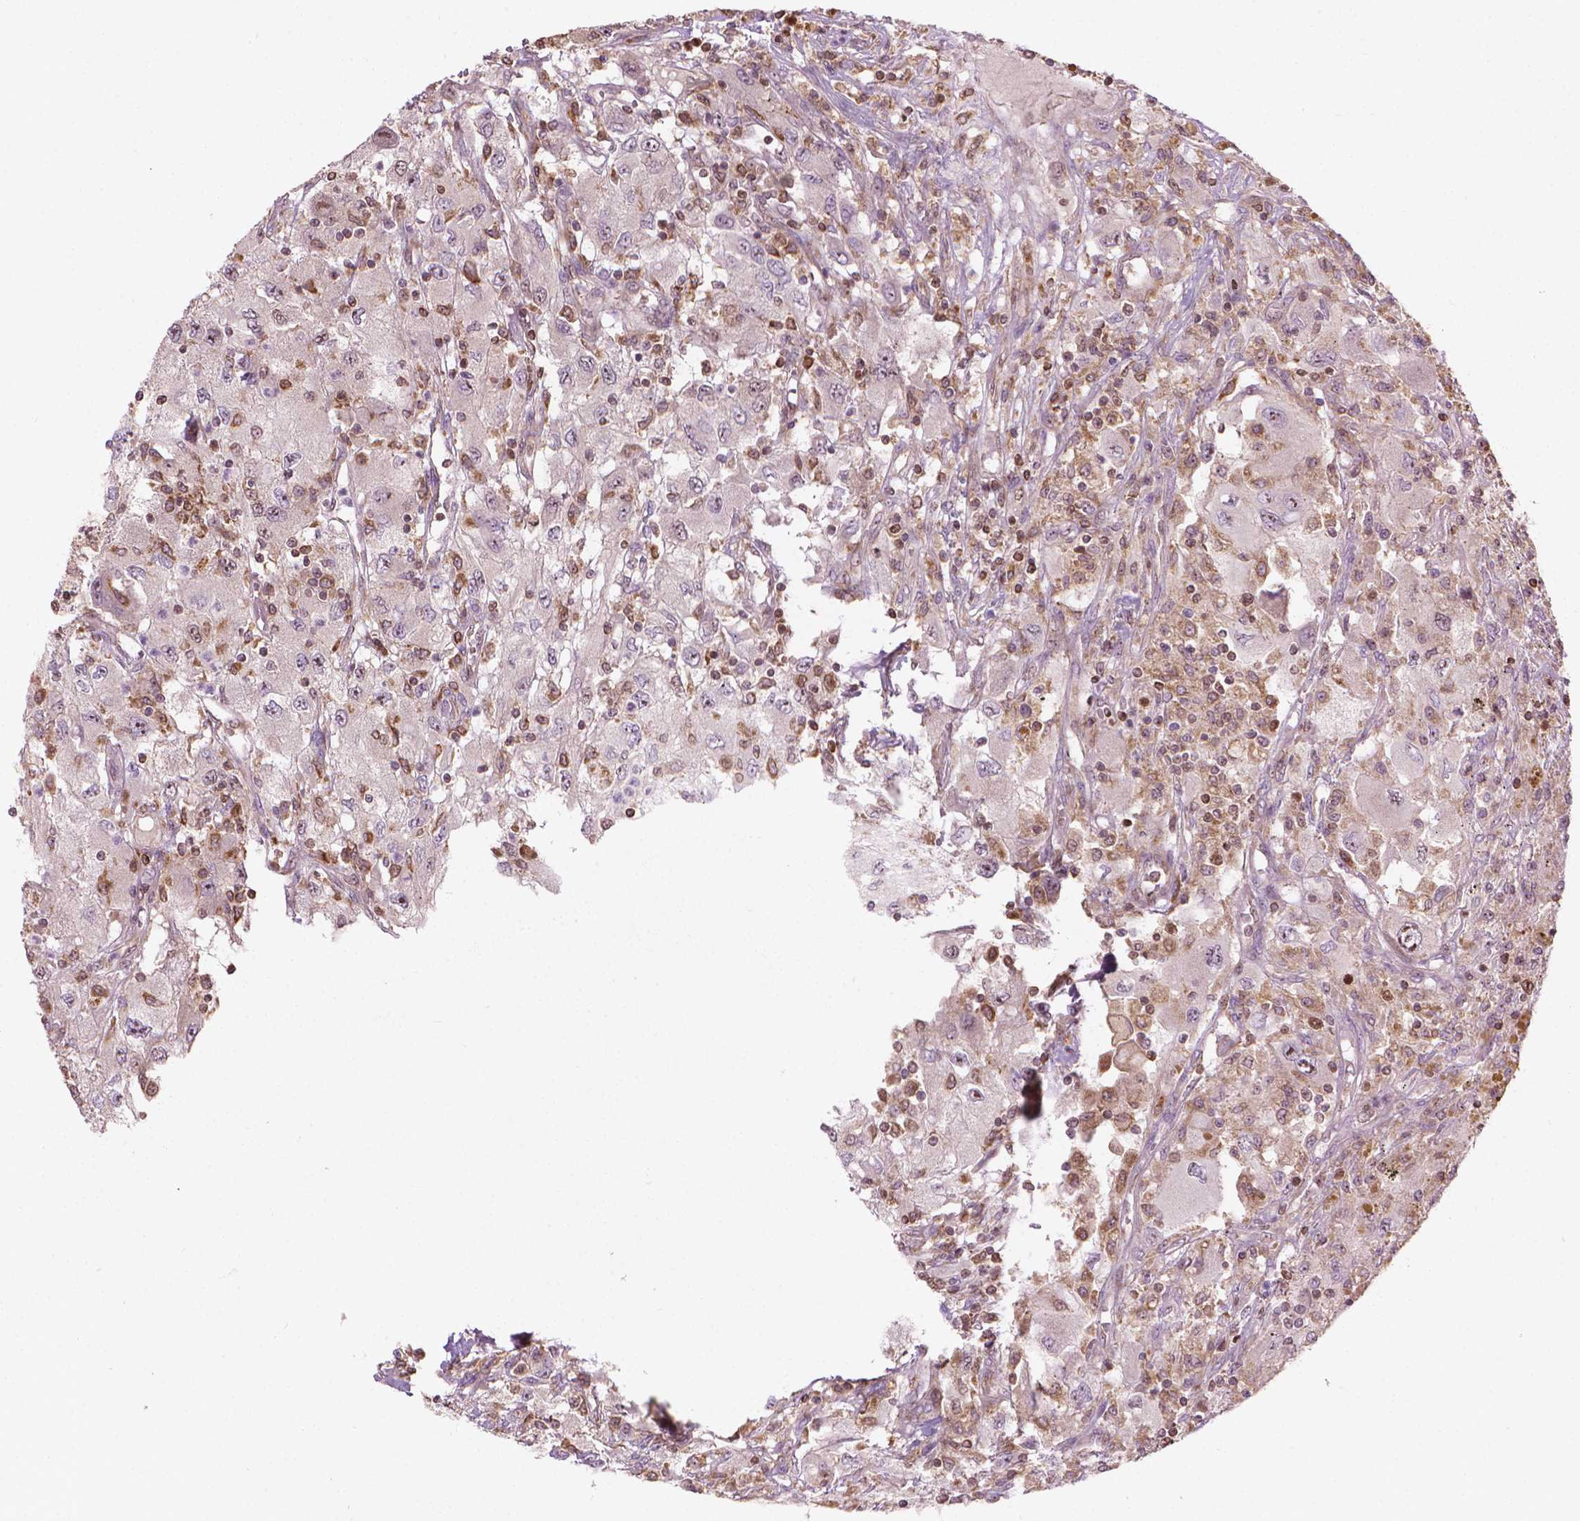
{"staining": {"intensity": "negative", "quantity": "none", "location": "none"}, "tissue": "renal cancer", "cell_type": "Tumor cells", "image_type": "cancer", "snomed": [{"axis": "morphology", "description": "Adenocarcinoma, NOS"}, {"axis": "topography", "description": "Kidney"}], "caption": "Tumor cells are negative for protein expression in human renal cancer.", "gene": "SMC2", "patient": {"sex": "female", "age": 67}}